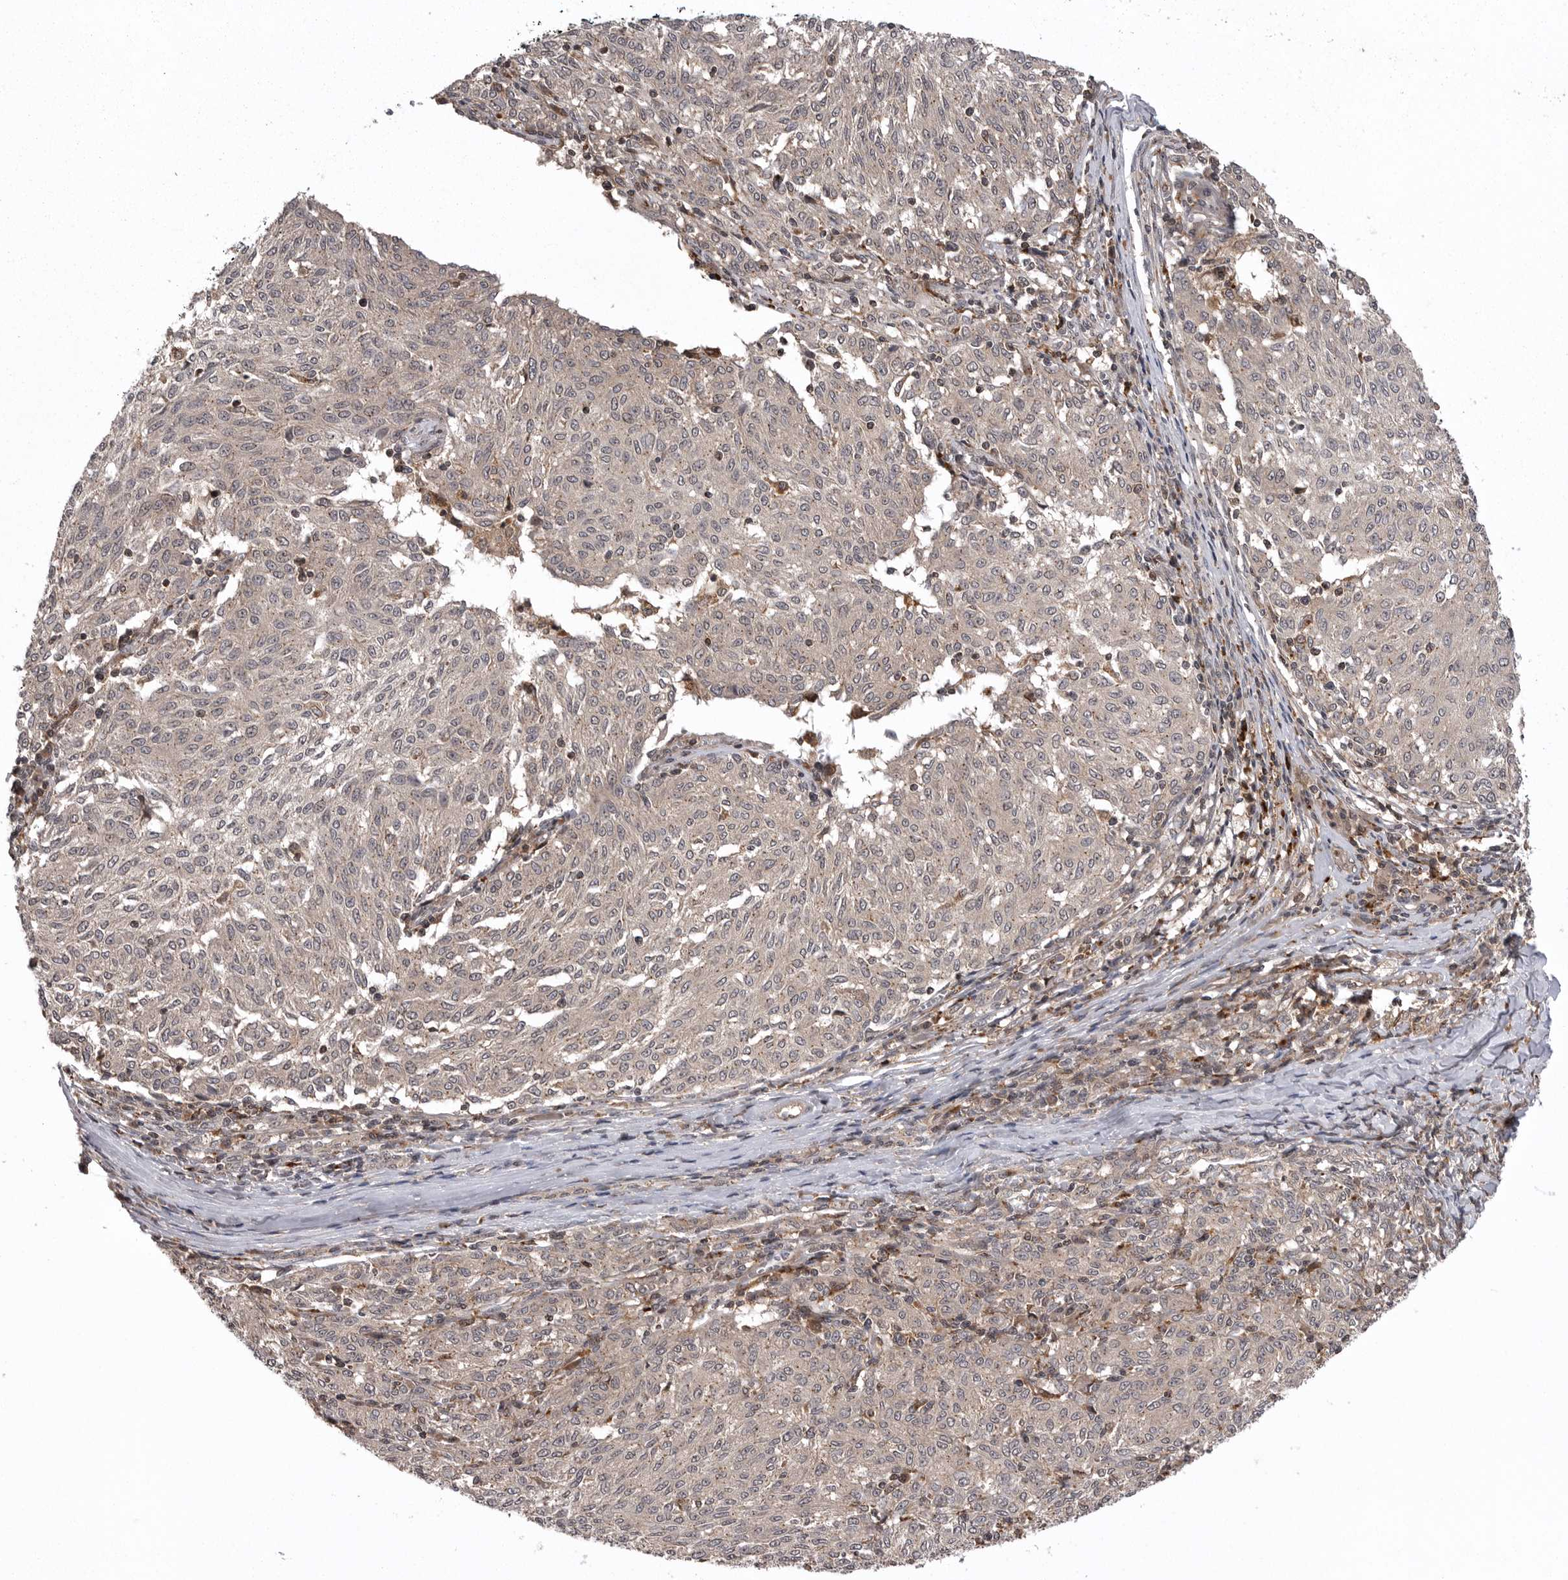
{"staining": {"intensity": "negative", "quantity": "none", "location": "none"}, "tissue": "melanoma", "cell_type": "Tumor cells", "image_type": "cancer", "snomed": [{"axis": "morphology", "description": "Malignant melanoma, NOS"}, {"axis": "topography", "description": "Skin"}], "caption": "Immunohistochemistry (IHC) of human malignant melanoma reveals no staining in tumor cells.", "gene": "AOAH", "patient": {"sex": "female", "age": 72}}